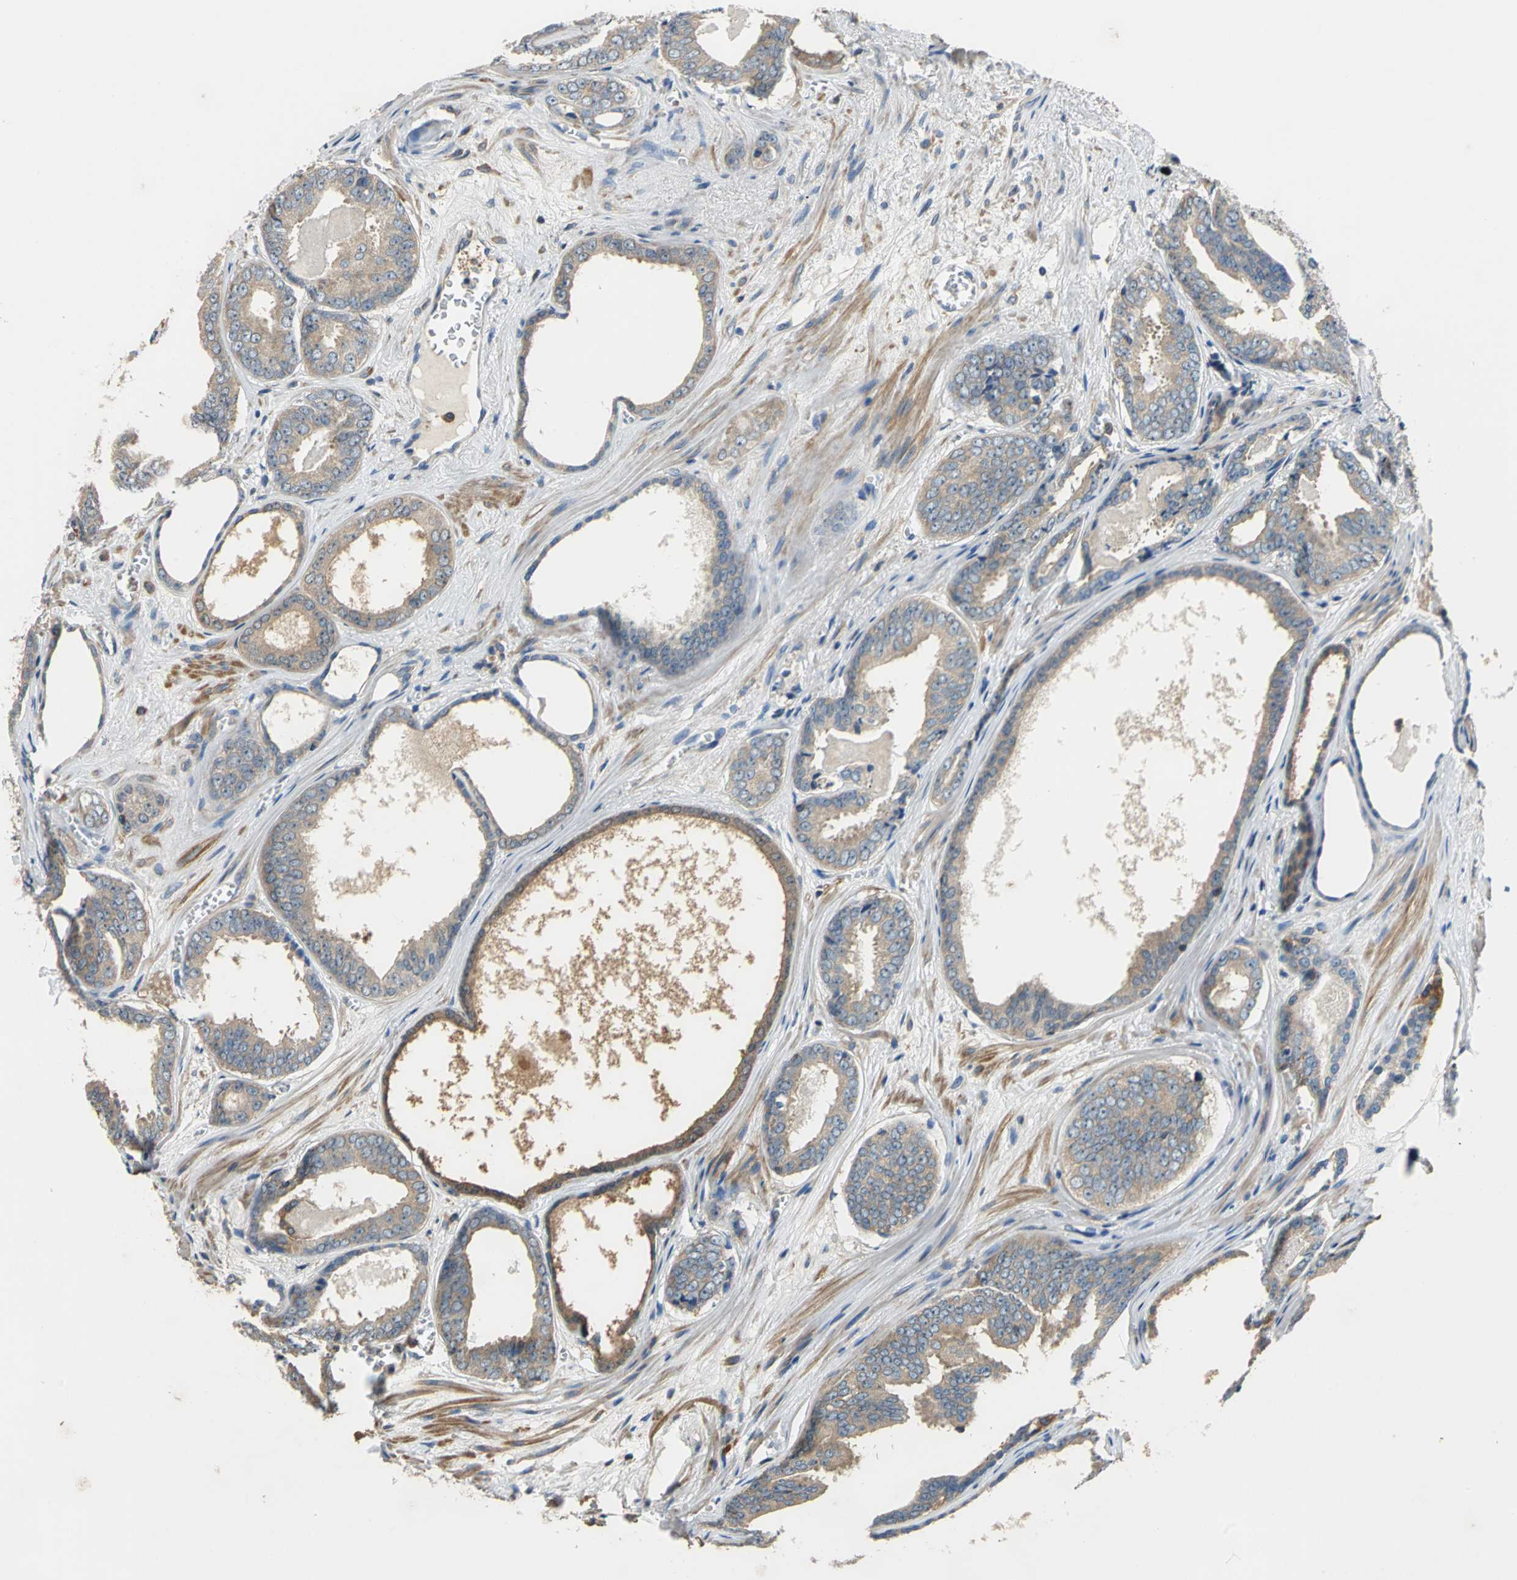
{"staining": {"intensity": "weak", "quantity": ">75%", "location": "cytoplasmic/membranous"}, "tissue": "prostate cancer", "cell_type": "Tumor cells", "image_type": "cancer", "snomed": [{"axis": "morphology", "description": "Adenocarcinoma, Medium grade"}, {"axis": "topography", "description": "Prostate"}], "caption": "About >75% of tumor cells in adenocarcinoma (medium-grade) (prostate) exhibit weak cytoplasmic/membranous protein staining as visualized by brown immunohistochemical staining.", "gene": "DDX3Y", "patient": {"sex": "male", "age": 79}}